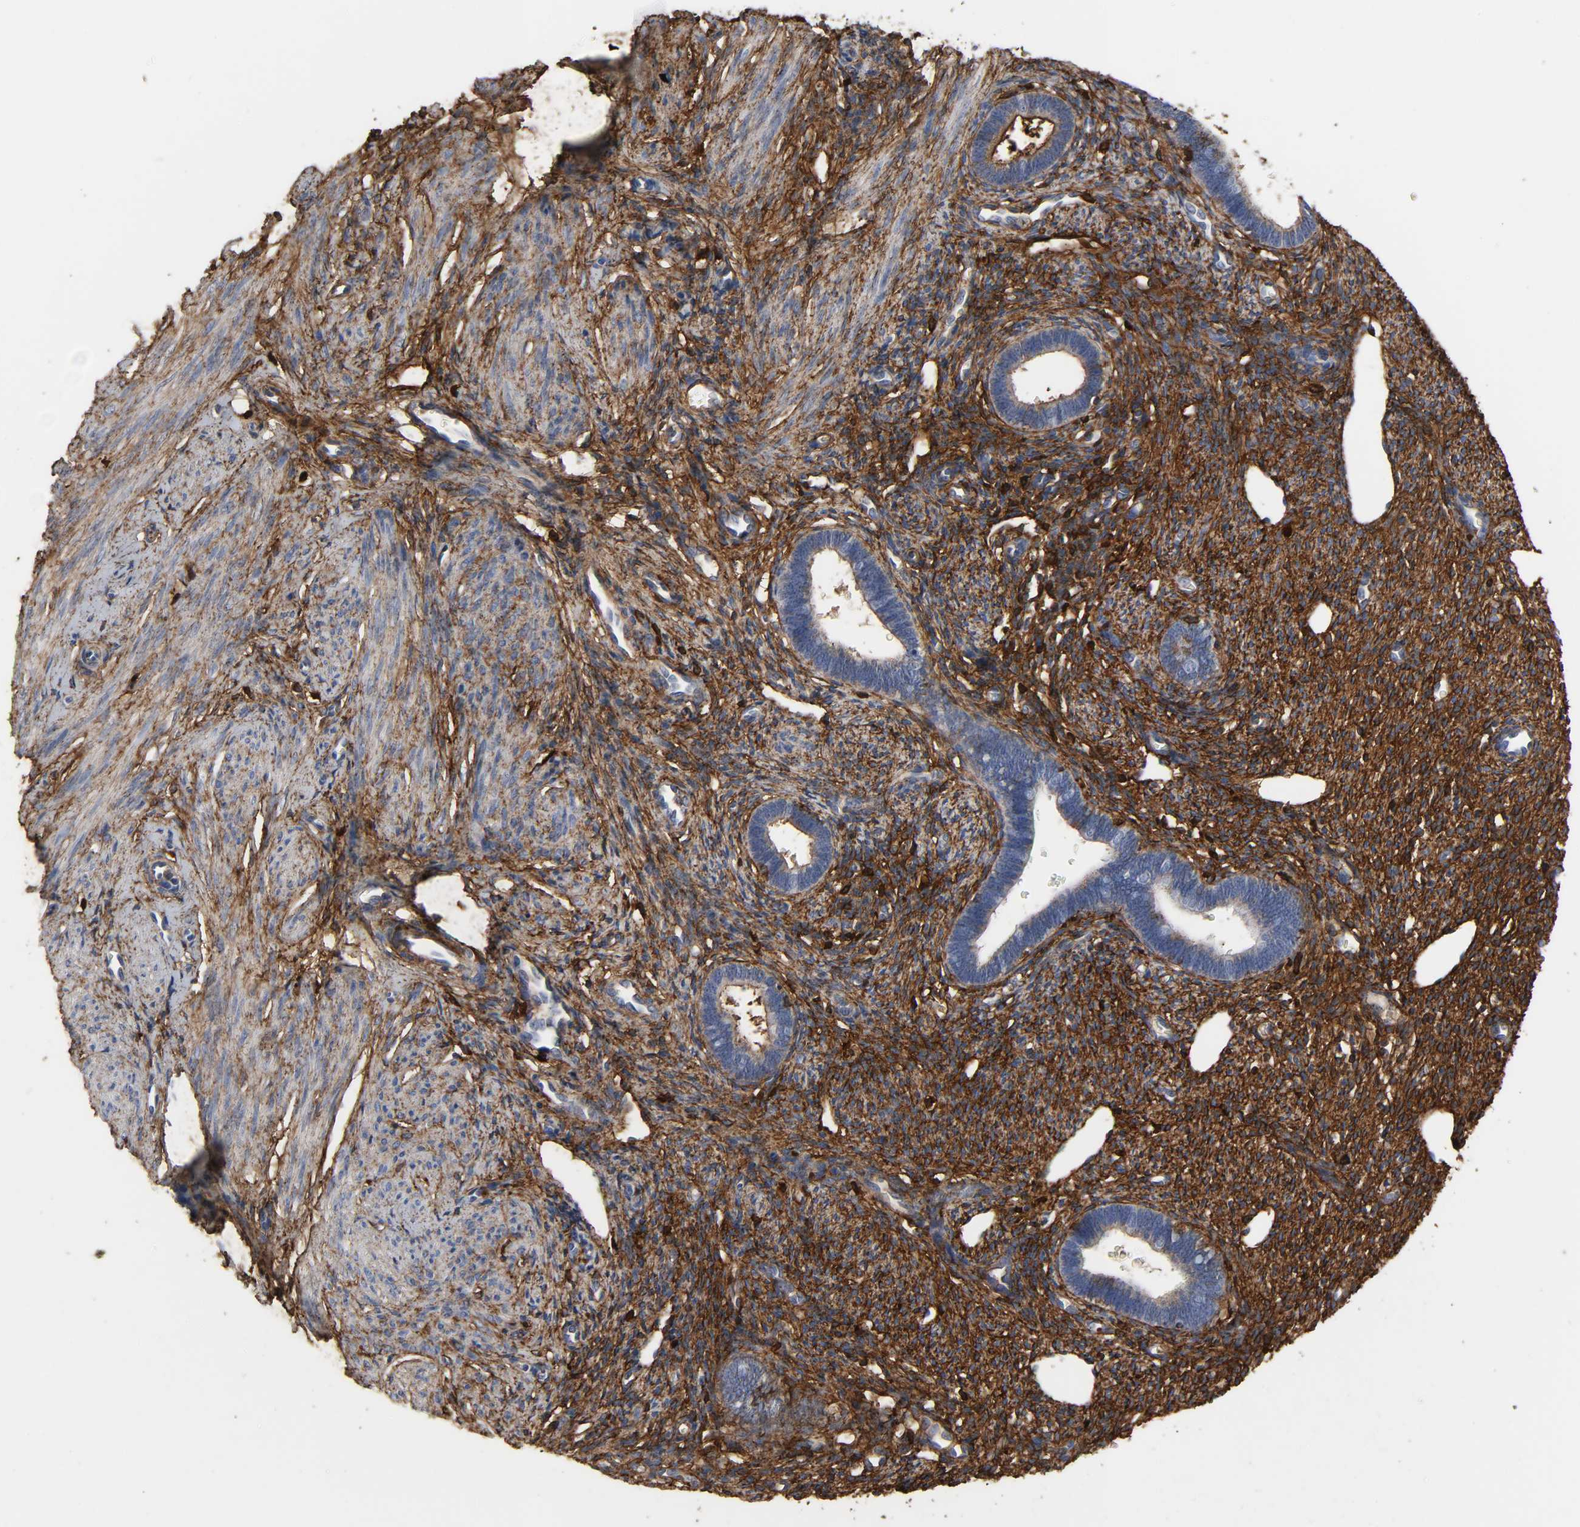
{"staining": {"intensity": "strong", "quantity": ">75%", "location": "cytoplasmic/membranous"}, "tissue": "endometrium", "cell_type": "Cells in endometrial stroma", "image_type": "normal", "snomed": [{"axis": "morphology", "description": "Normal tissue, NOS"}, {"axis": "topography", "description": "Endometrium"}], "caption": "The immunohistochemical stain shows strong cytoplasmic/membranous positivity in cells in endometrial stroma of benign endometrium.", "gene": "FBLN1", "patient": {"sex": "female", "age": 27}}